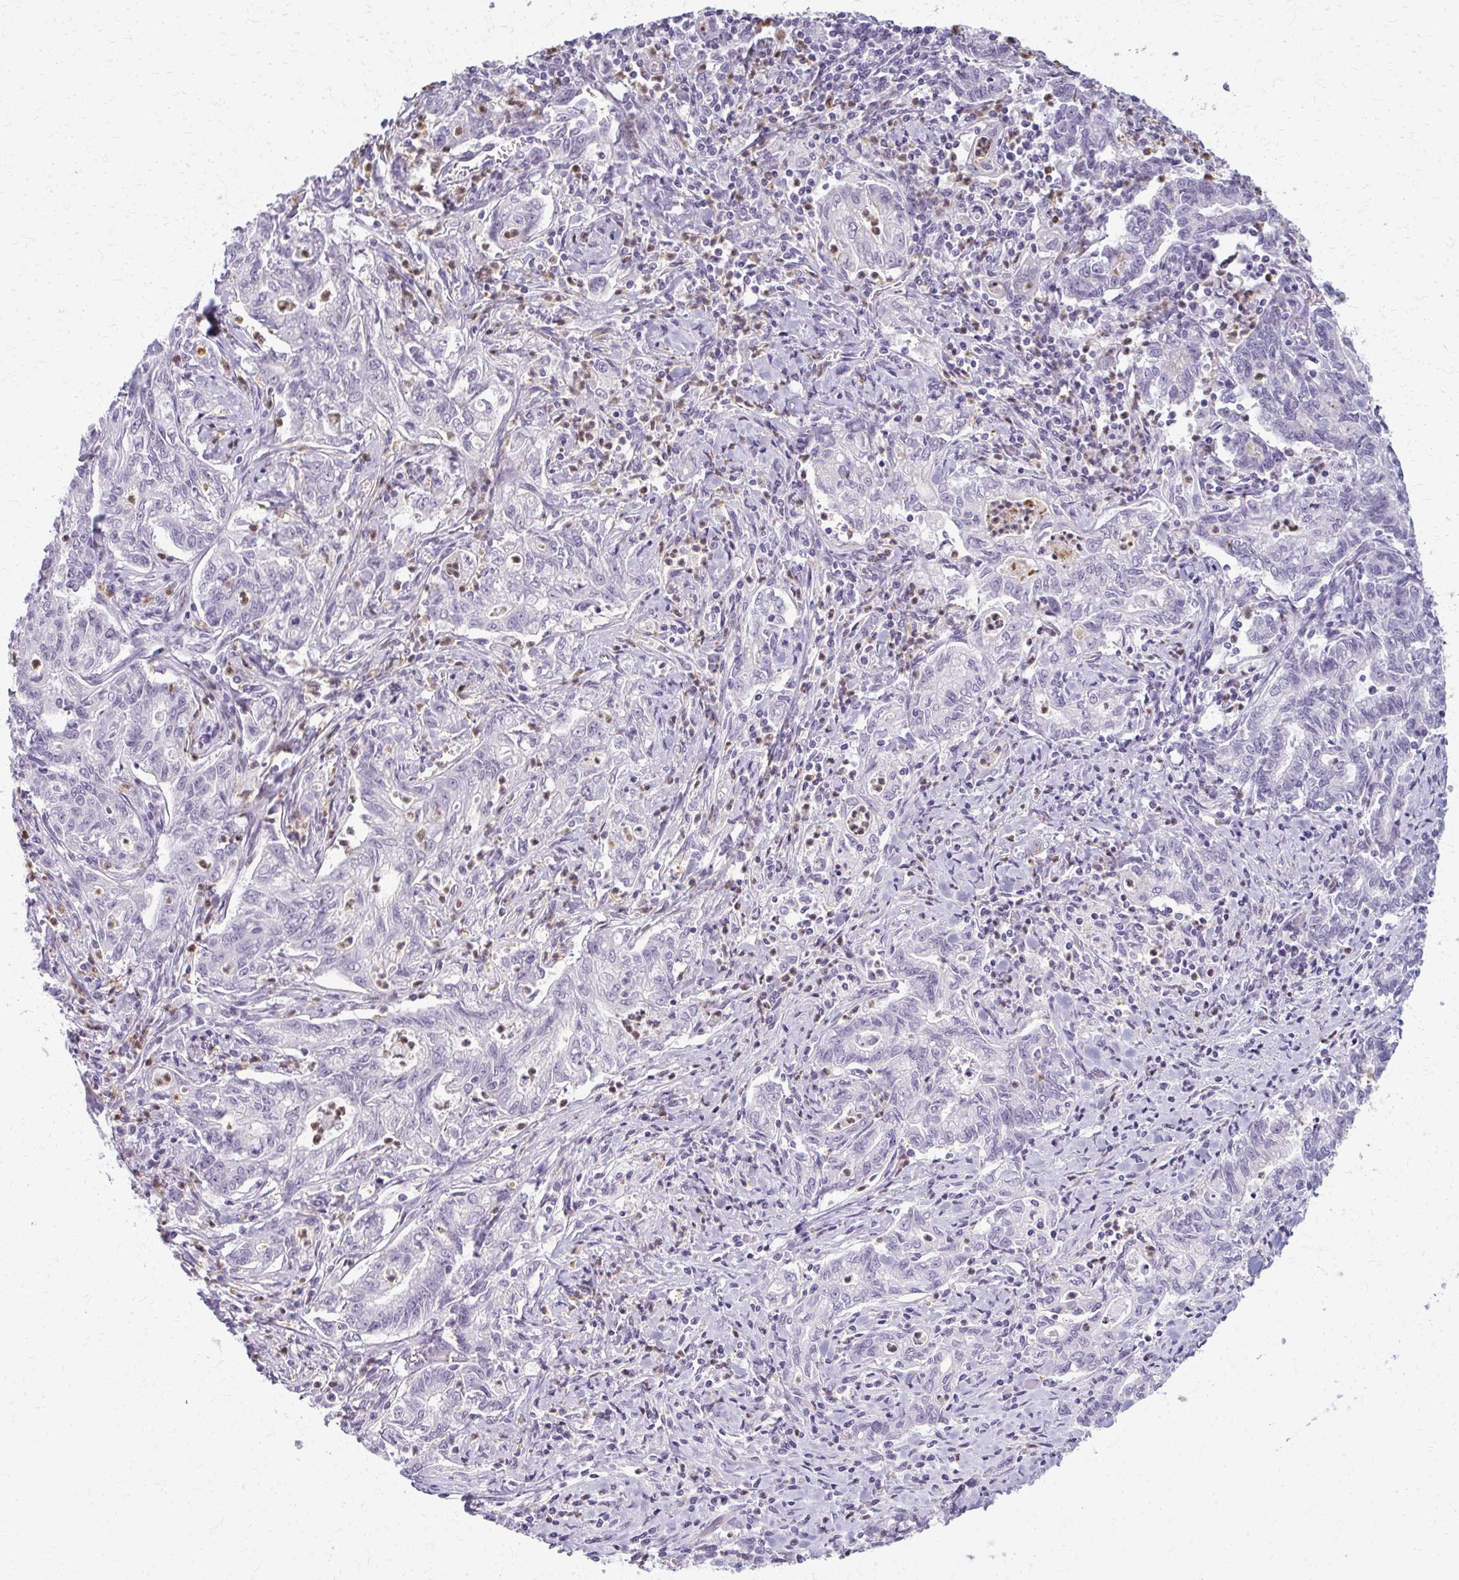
{"staining": {"intensity": "negative", "quantity": "none", "location": "none"}, "tissue": "stomach cancer", "cell_type": "Tumor cells", "image_type": "cancer", "snomed": [{"axis": "morphology", "description": "Adenocarcinoma, NOS"}, {"axis": "topography", "description": "Stomach, upper"}], "caption": "Stomach cancer (adenocarcinoma) stained for a protein using immunohistochemistry shows no staining tumor cells.", "gene": "CA3", "patient": {"sex": "female", "age": 79}}